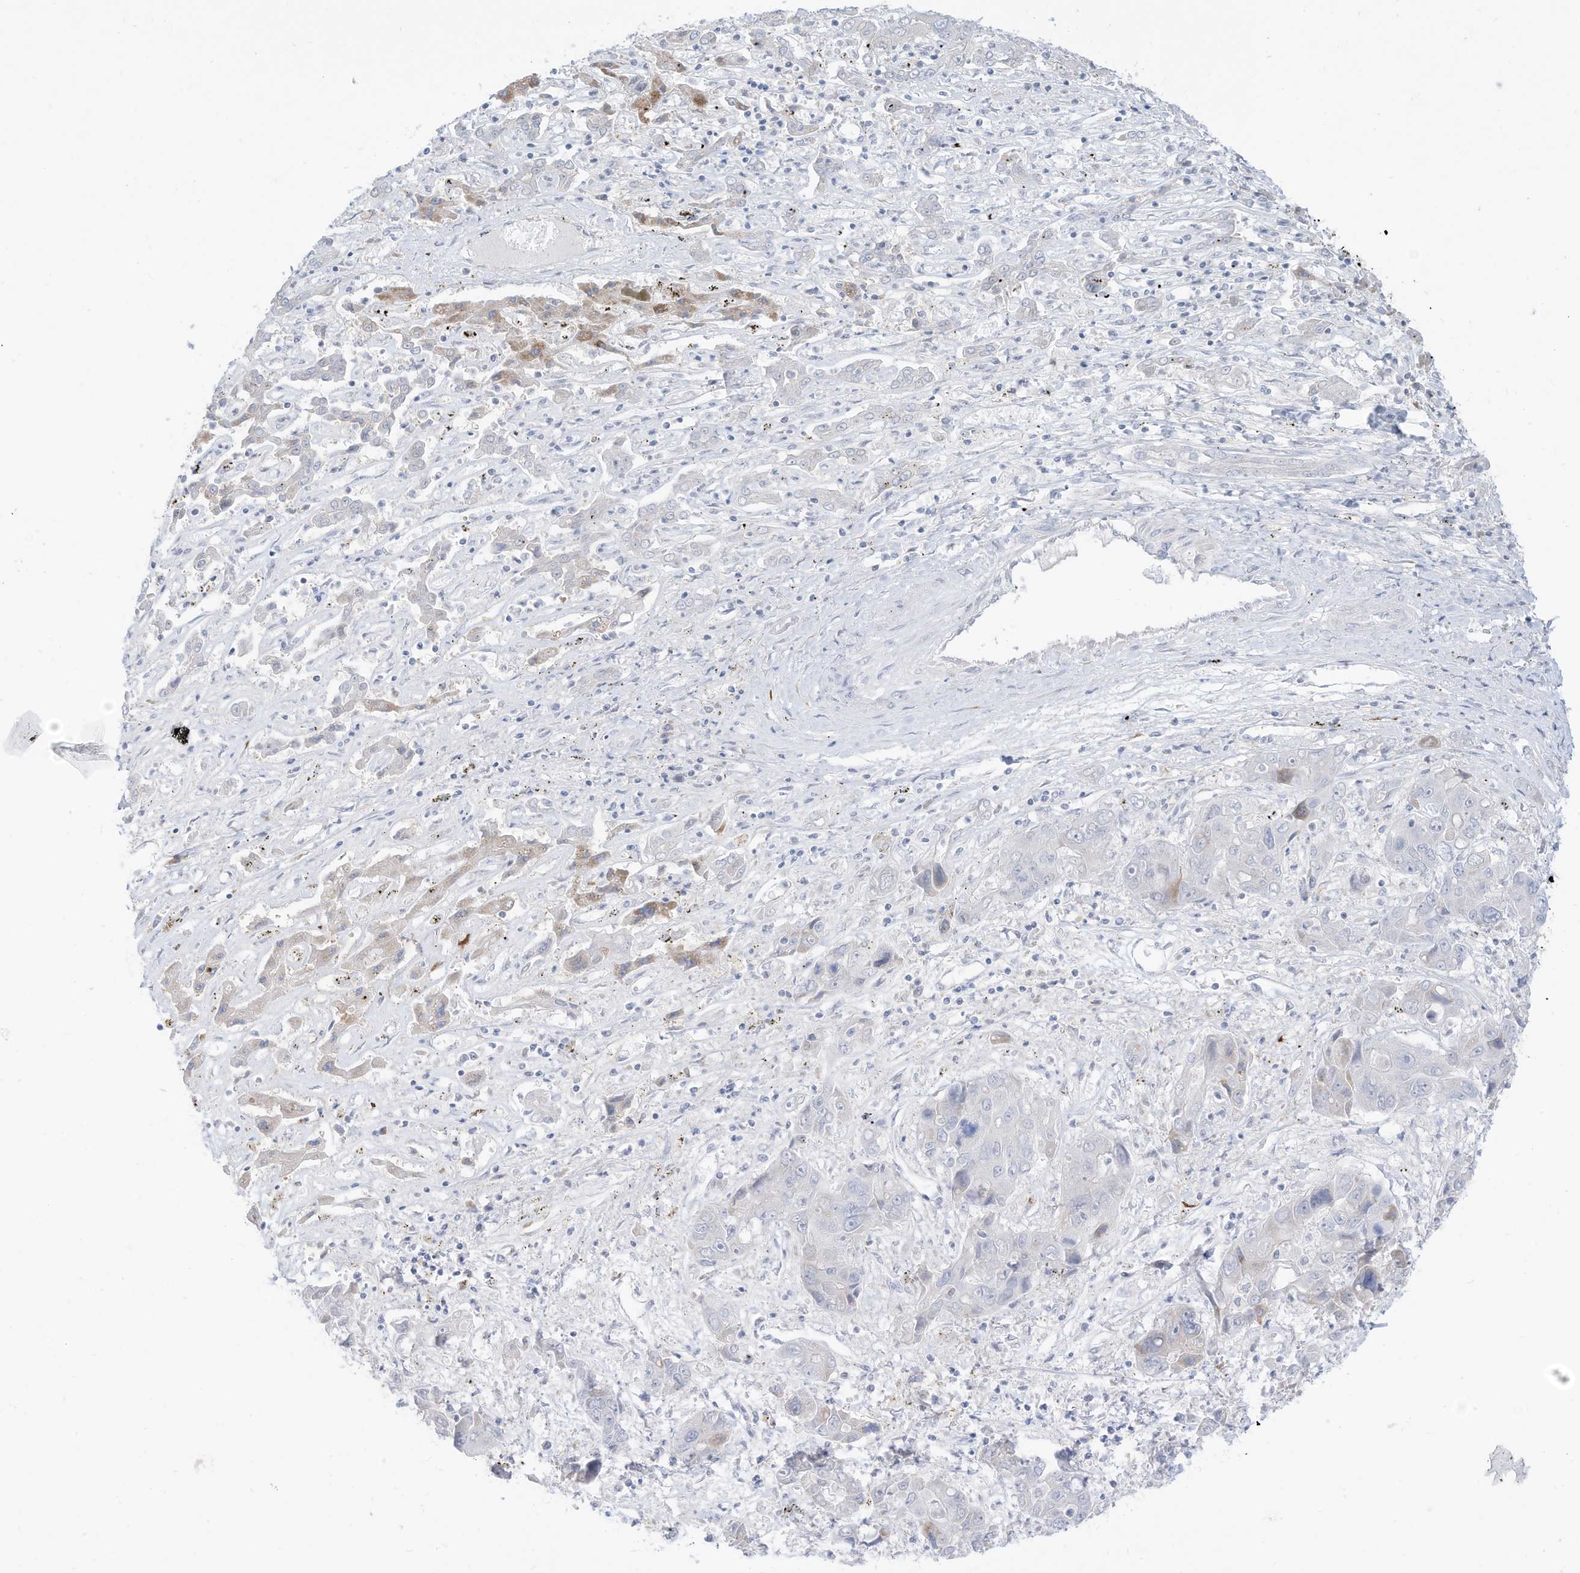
{"staining": {"intensity": "negative", "quantity": "none", "location": "none"}, "tissue": "liver cancer", "cell_type": "Tumor cells", "image_type": "cancer", "snomed": [{"axis": "morphology", "description": "Cholangiocarcinoma"}, {"axis": "topography", "description": "Liver"}], "caption": "High power microscopy histopathology image of an immunohistochemistry (IHC) histopathology image of cholangiocarcinoma (liver), revealing no significant positivity in tumor cells.", "gene": "OGT", "patient": {"sex": "male", "age": 67}}